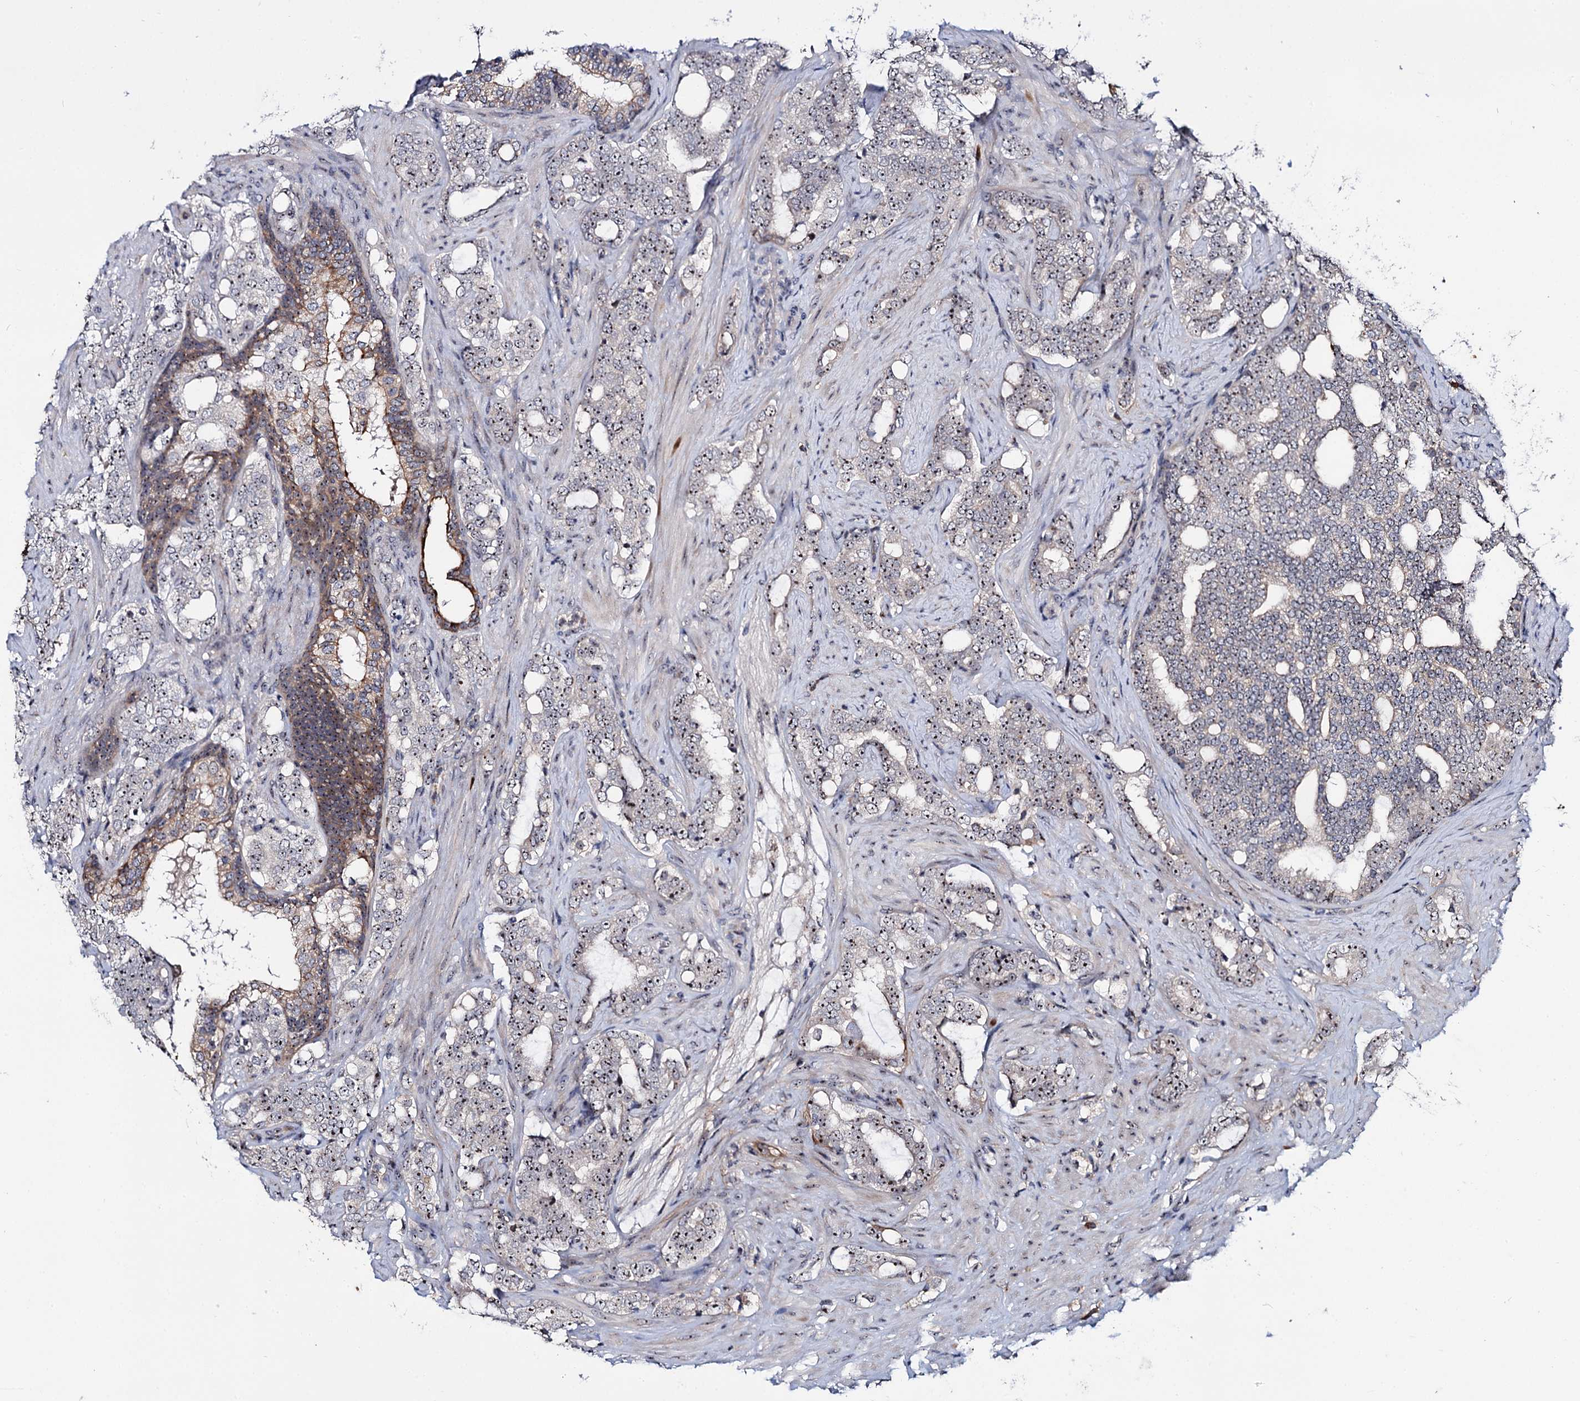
{"staining": {"intensity": "moderate", "quantity": "25%-75%", "location": "nuclear"}, "tissue": "prostate cancer", "cell_type": "Tumor cells", "image_type": "cancer", "snomed": [{"axis": "morphology", "description": "Adenocarcinoma, High grade"}, {"axis": "topography", "description": "Prostate"}], "caption": "Adenocarcinoma (high-grade) (prostate) stained for a protein shows moderate nuclear positivity in tumor cells. (DAB (3,3'-diaminobenzidine) IHC, brown staining for protein, blue staining for nuclei).", "gene": "SUPT20H", "patient": {"sex": "male", "age": 64}}